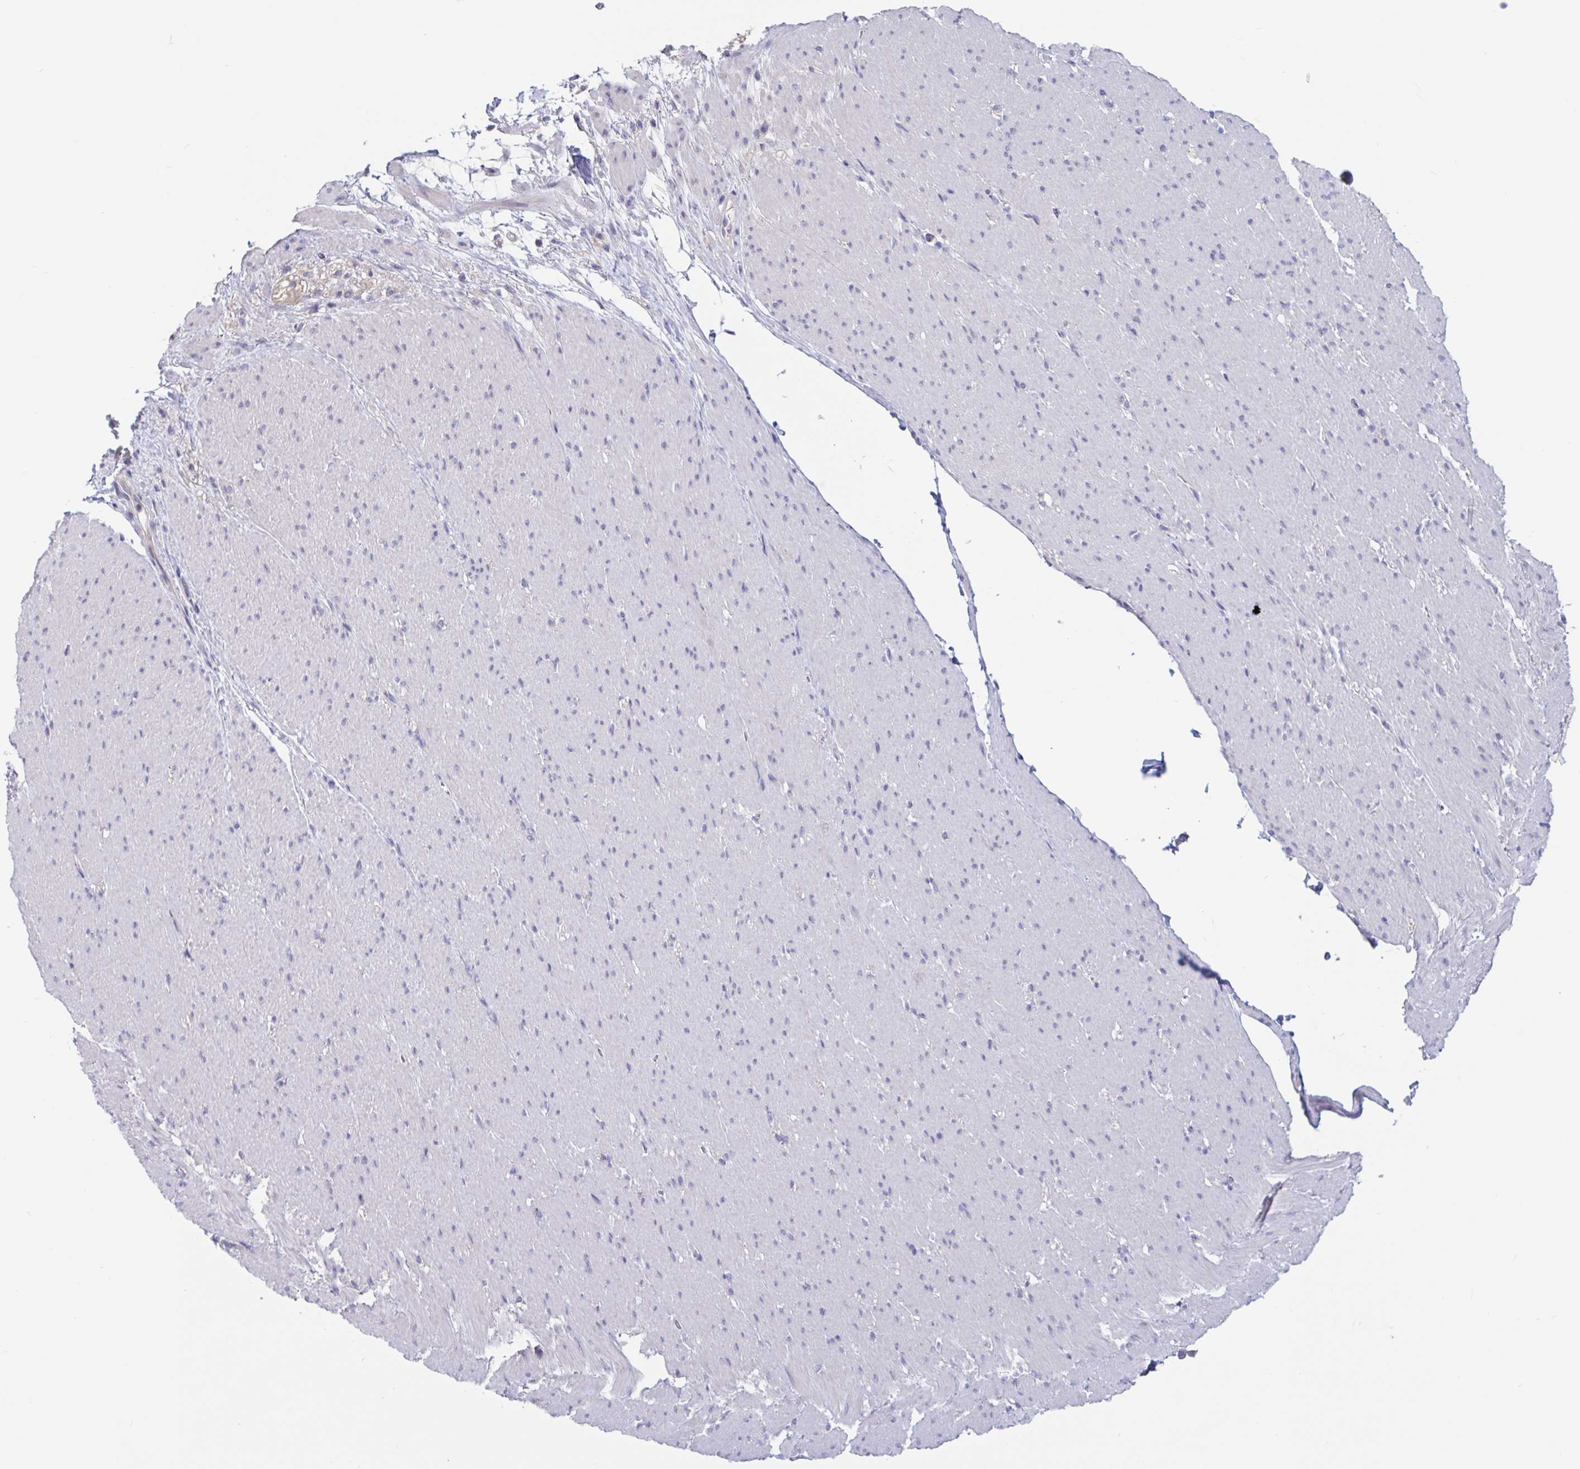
{"staining": {"intensity": "negative", "quantity": "none", "location": "none"}, "tissue": "smooth muscle", "cell_type": "Smooth muscle cells", "image_type": "normal", "snomed": [{"axis": "morphology", "description": "Normal tissue, NOS"}, {"axis": "topography", "description": "Smooth muscle"}, {"axis": "topography", "description": "Rectum"}], "caption": "Micrograph shows no protein positivity in smooth muscle cells of unremarkable smooth muscle.", "gene": "UNKL", "patient": {"sex": "male", "age": 53}}